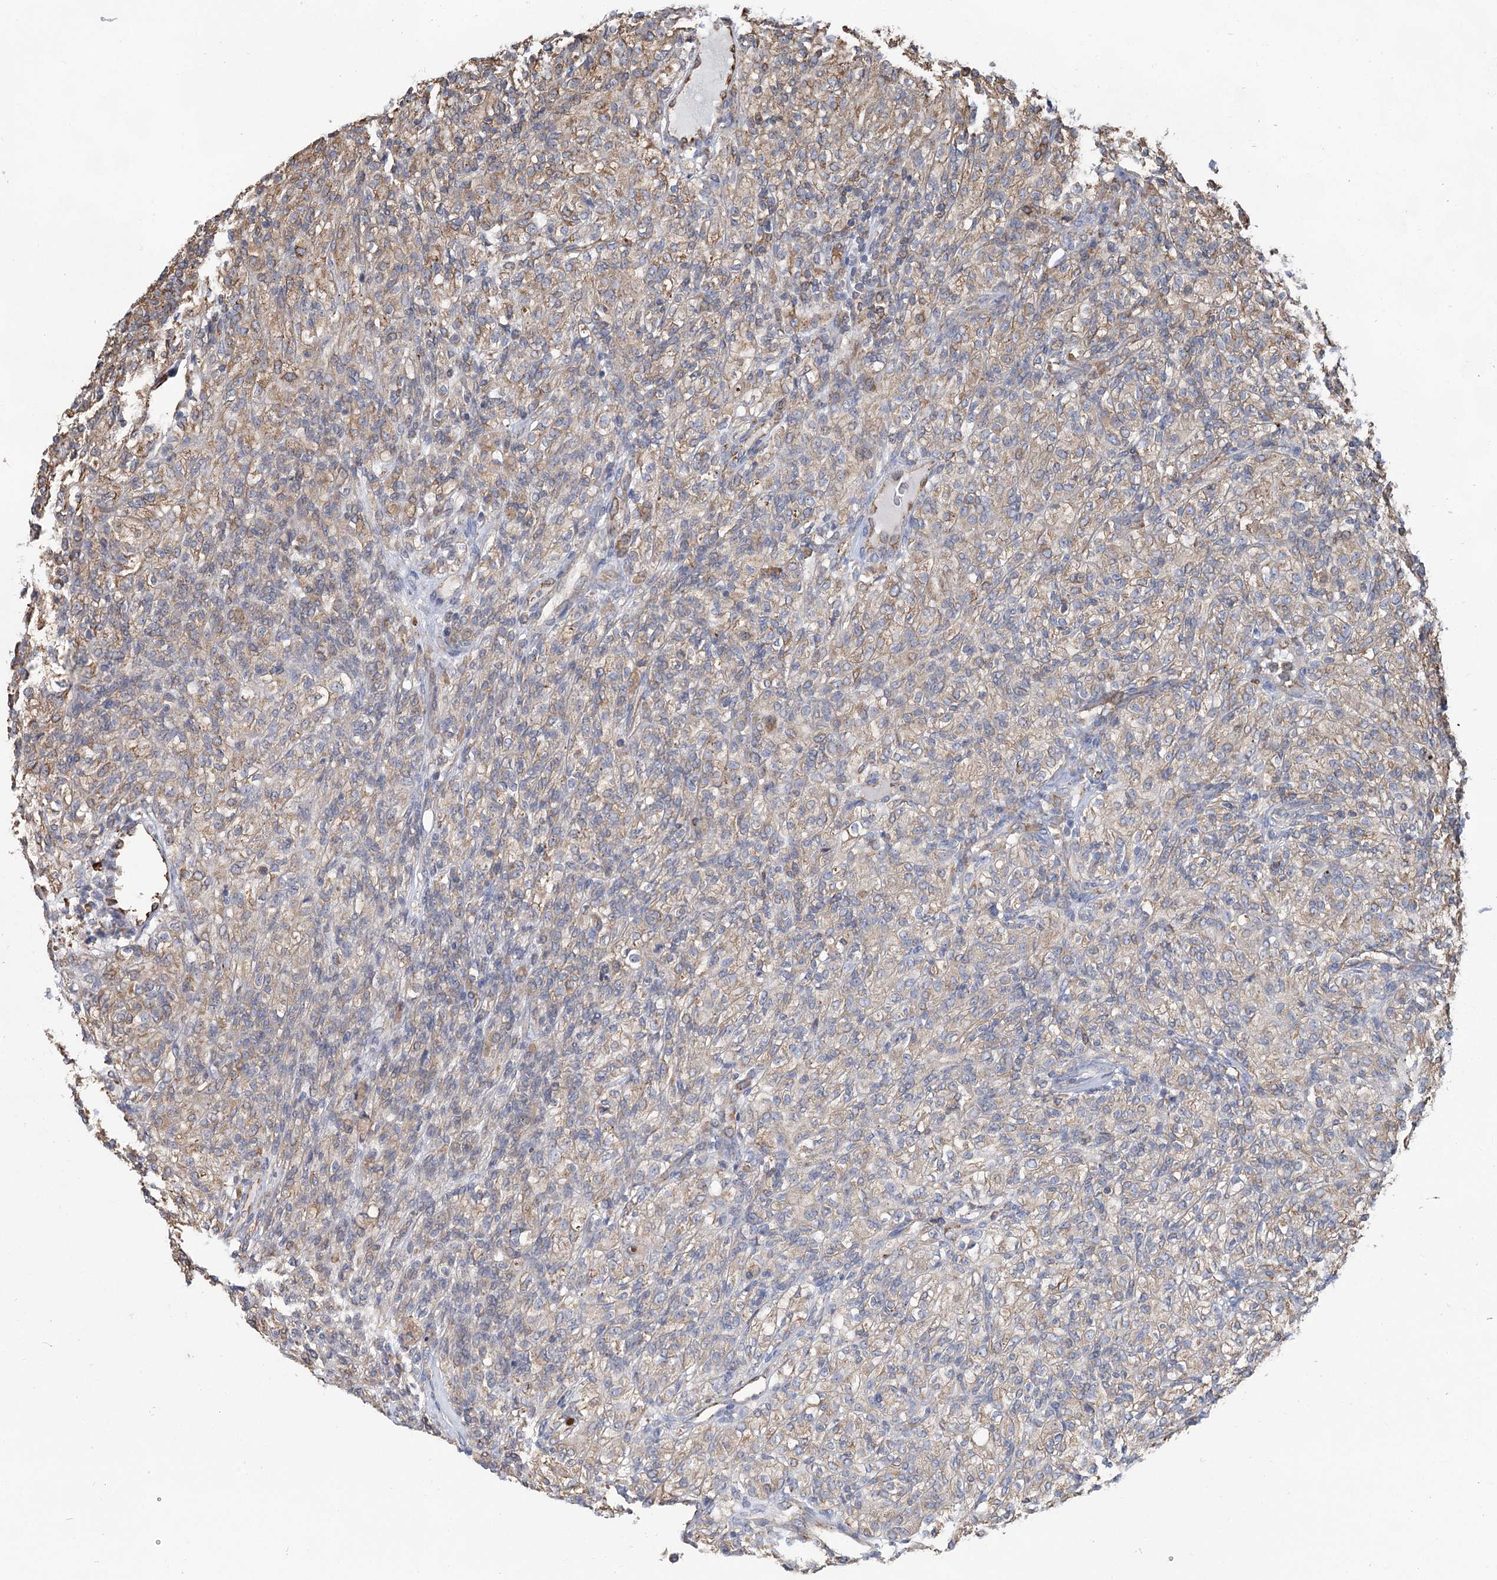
{"staining": {"intensity": "moderate", "quantity": "<25%", "location": "cytoplasmic/membranous"}, "tissue": "renal cancer", "cell_type": "Tumor cells", "image_type": "cancer", "snomed": [{"axis": "morphology", "description": "Adenocarcinoma, NOS"}, {"axis": "topography", "description": "Kidney"}], "caption": "The histopathology image displays immunohistochemical staining of renal cancer. There is moderate cytoplasmic/membranous expression is seen in approximately <25% of tumor cells.", "gene": "METTL24", "patient": {"sex": "male", "age": 77}}